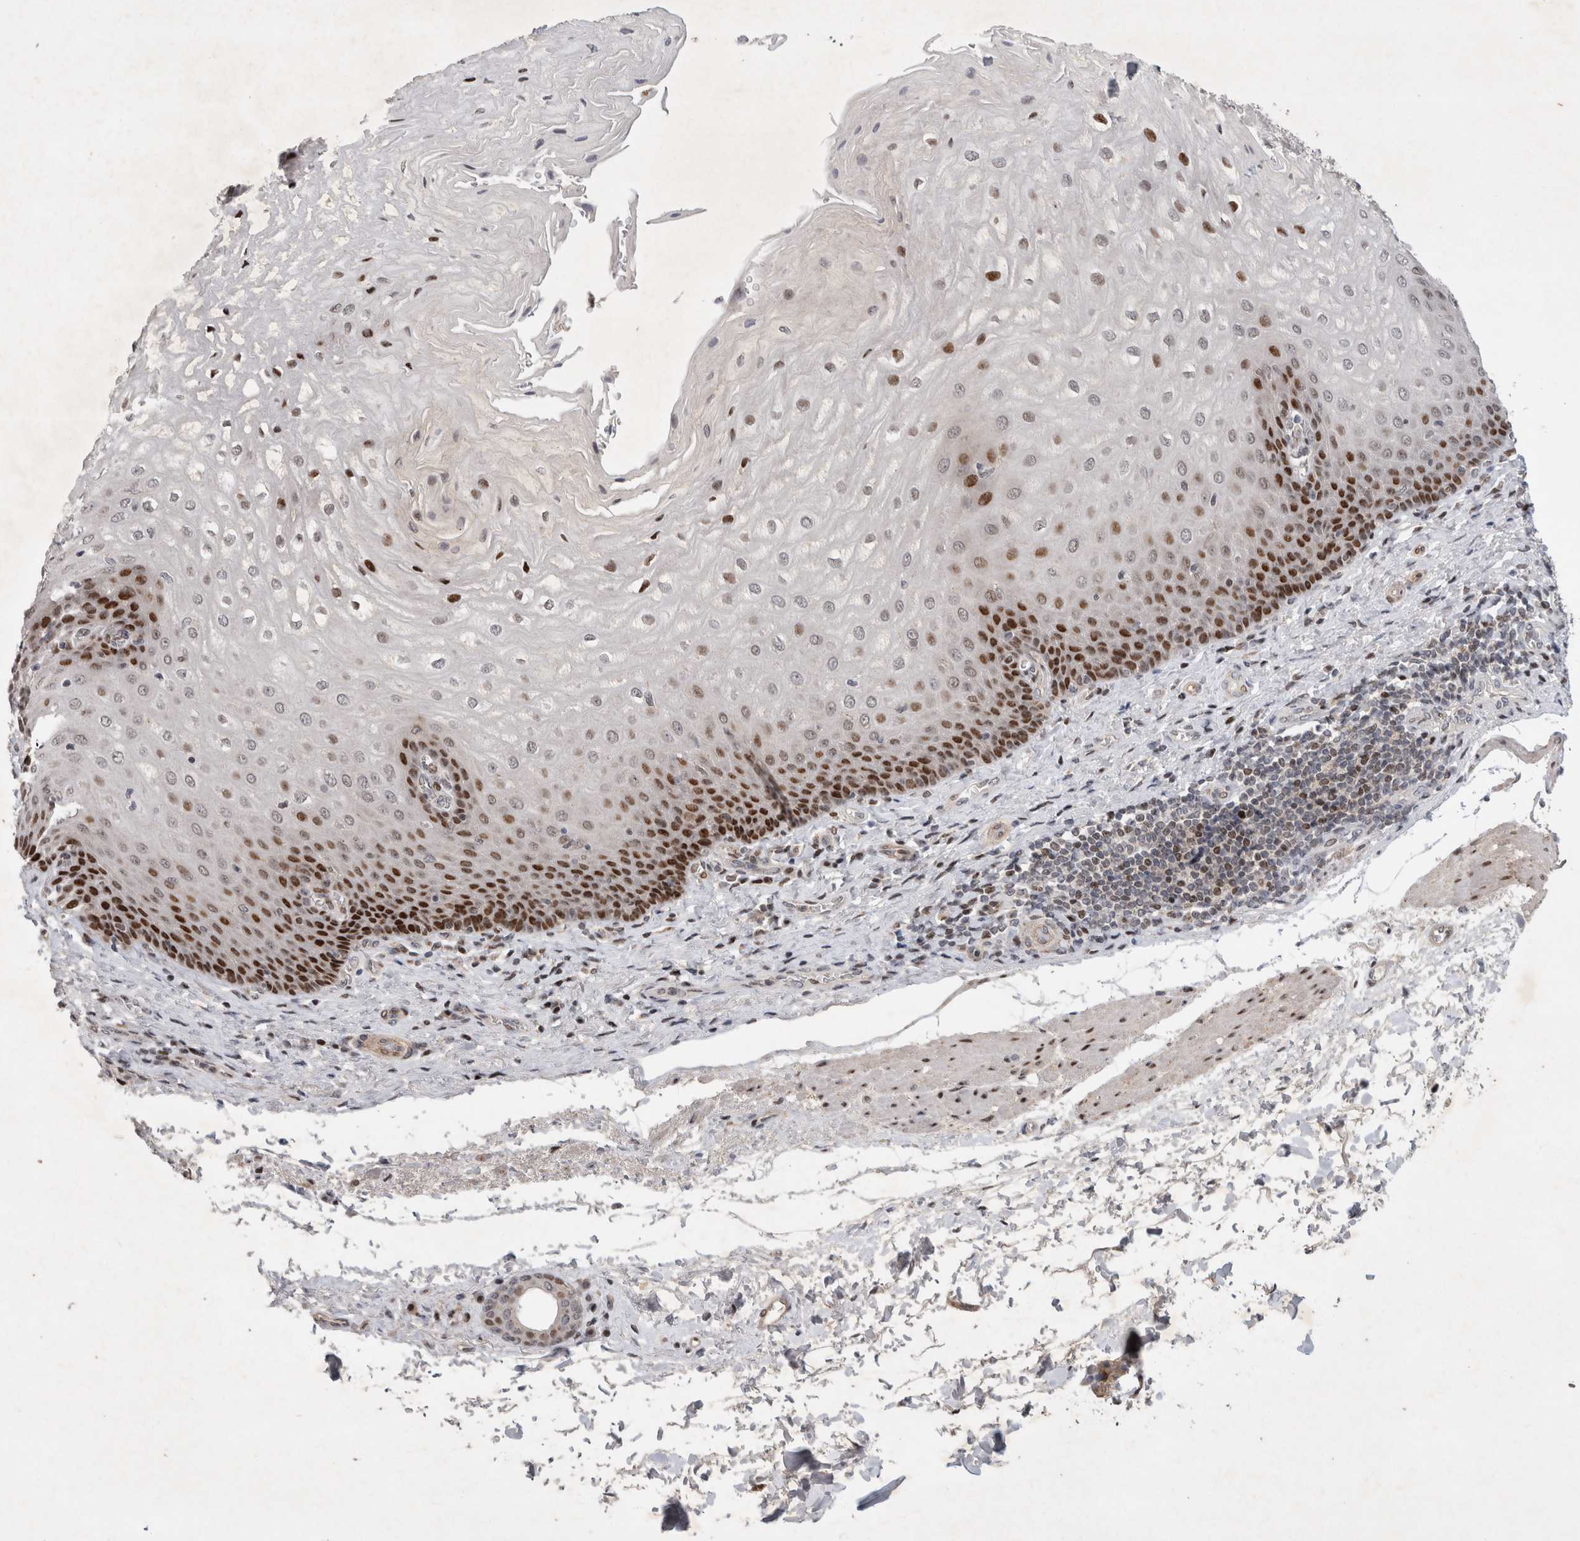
{"staining": {"intensity": "strong", "quantity": "25%-75%", "location": "nuclear"}, "tissue": "esophagus", "cell_type": "Squamous epithelial cells", "image_type": "normal", "snomed": [{"axis": "morphology", "description": "Normal tissue, NOS"}, {"axis": "topography", "description": "Esophagus"}], "caption": "DAB (3,3'-diaminobenzidine) immunohistochemical staining of unremarkable human esophagus demonstrates strong nuclear protein expression in about 25%-75% of squamous epithelial cells.", "gene": "C8orf58", "patient": {"sex": "male", "age": 54}}